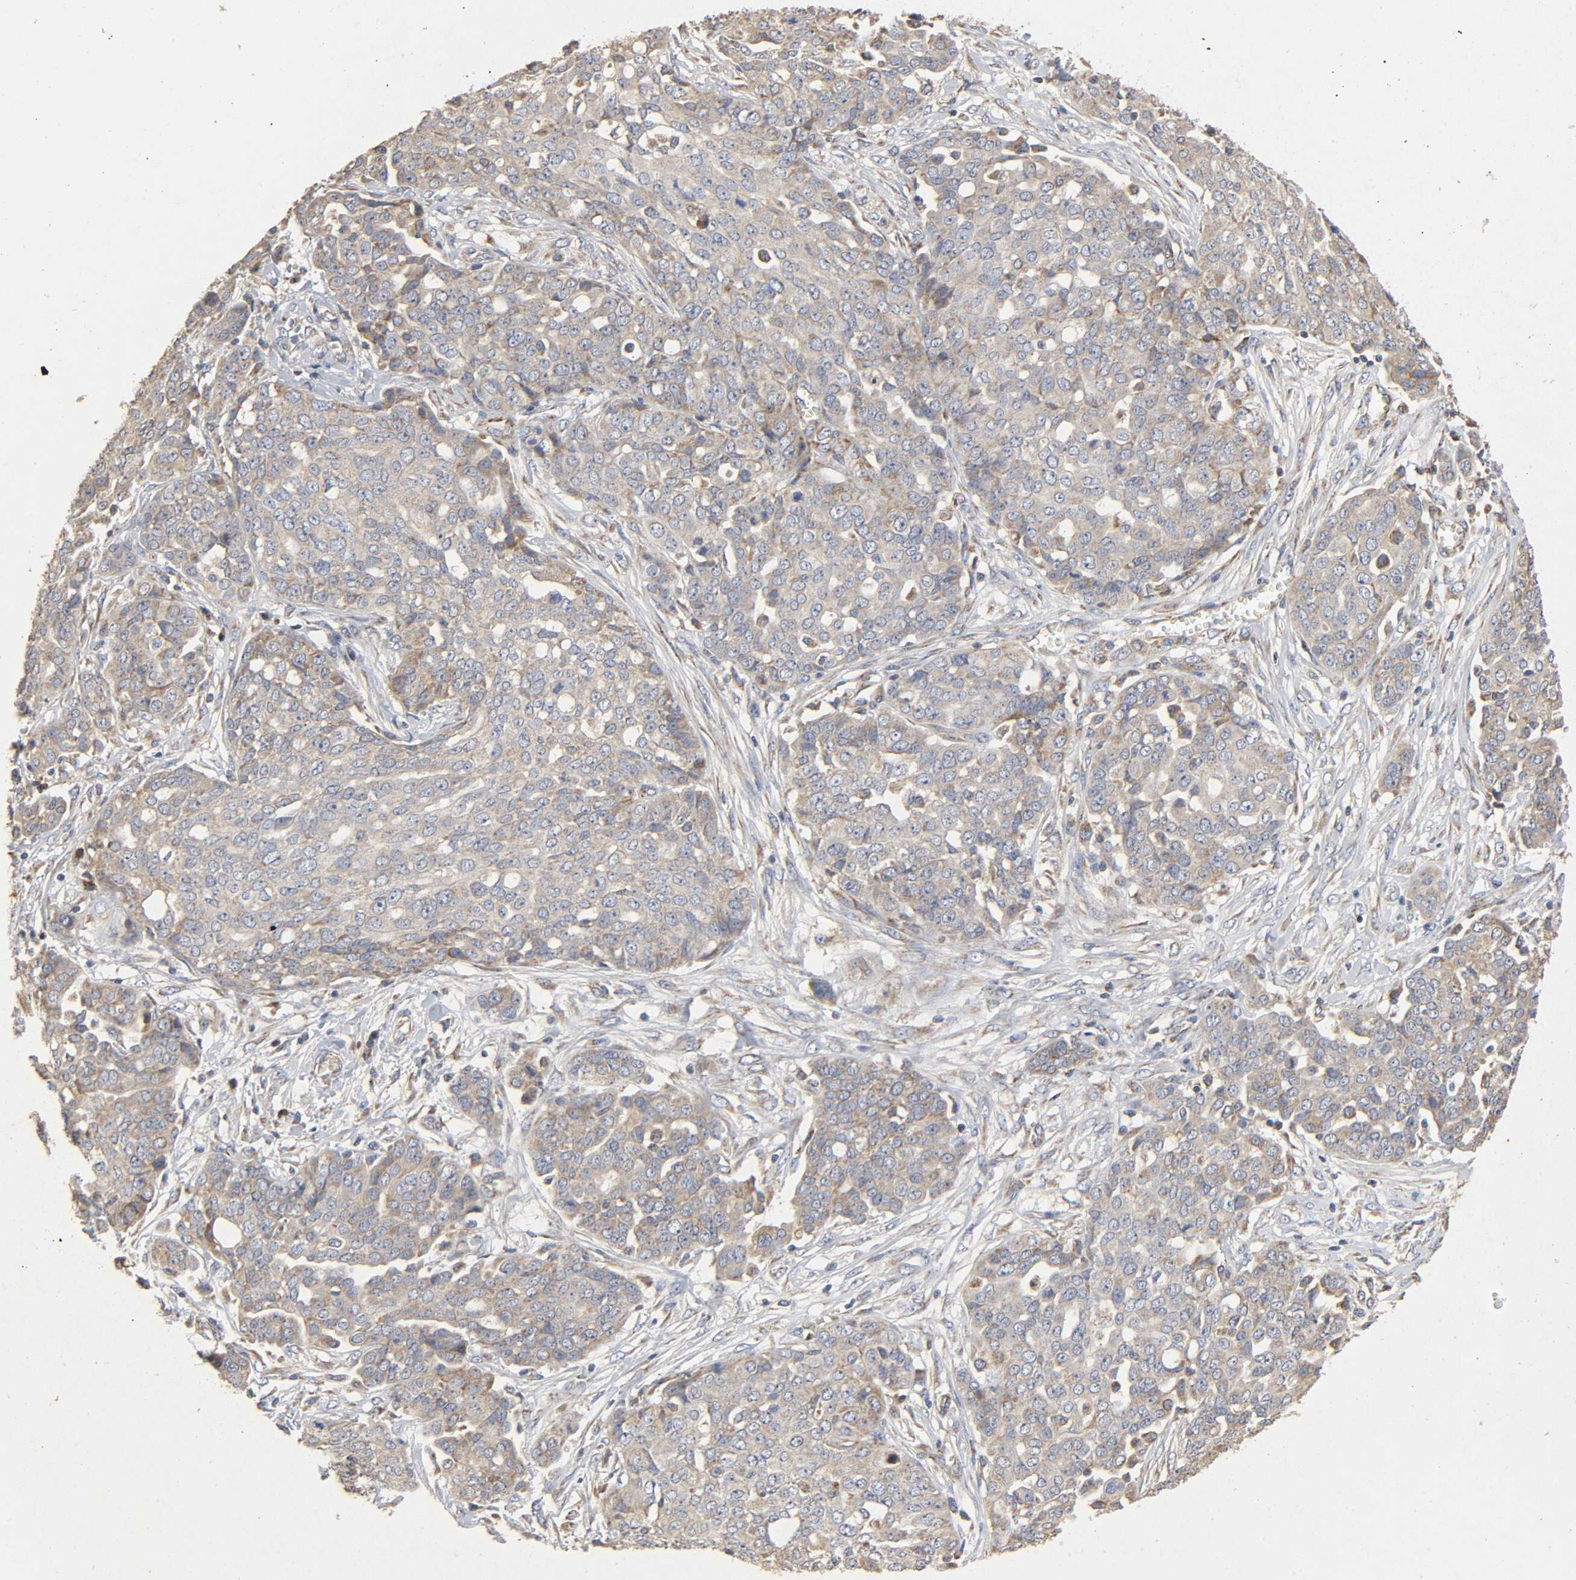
{"staining": {"intensity": "weak", "quantity": "<25%", "location": "cytoplasmic/membranous"}, "tissue": "ovarian cancer", "cell_type": "Tumor cells", "image_type": "cancer", "snomed": [{"axis": "morphology", "description": "Cystadenocarcinoma, serous, NOS"}, {"axis": "topography", "description": "Soft tissue"}, {"axis": "topography", "description": "Ovary"}], "caption": "A high-resolution image shows IHC staining of ovarian cancer, which shows no significant expression in tumor cells.", "gene": "NDUFS3", "patient": {"sex": "female", "age": 57}}